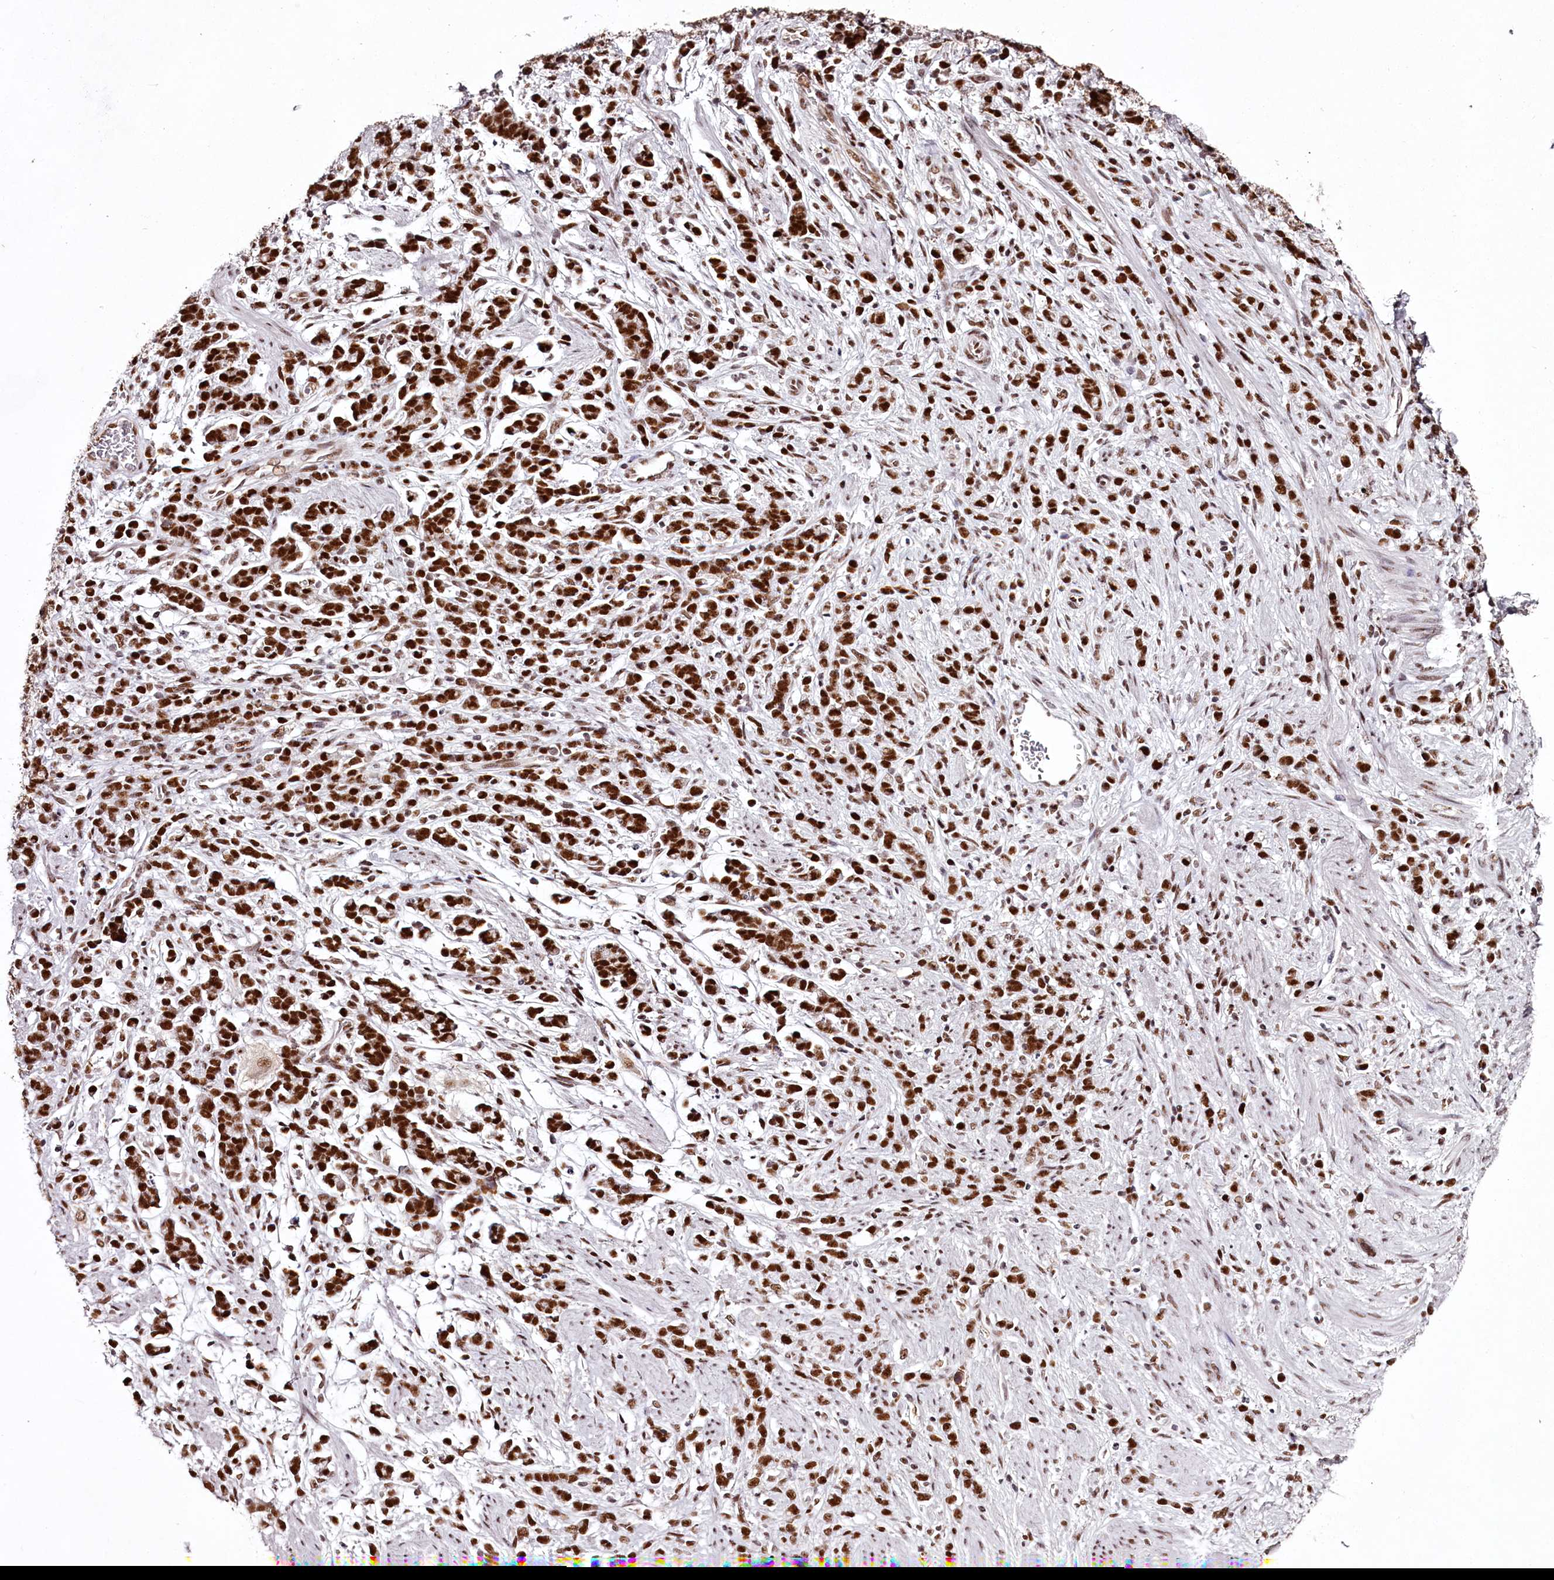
{"staining": {"intensity": "strong", "quantity": ">75%", "location": "nuclear"}, "tissue": "stomach cancer", "cell_type": "Tumor cells", "image_type": "cancer", "snomed": [{"axis": "morphology", "description": "Adenocarcinoma, NOS"}, {"axis": "topography", "description": "Stomach"}], "caption": "Immunohistochemistry (IHC) photomicrograph of neoplastic tissue: stomach cancer (adenocarcinoma) stained using immunohistochemistry (IHC) exhibits high levels of strong protein expression localized specifically in the nuclear of tumor cells, appearing as a nuclear brown color.", "gene": "PSPC1", "patient": {"sex": "female", "age": 60}}